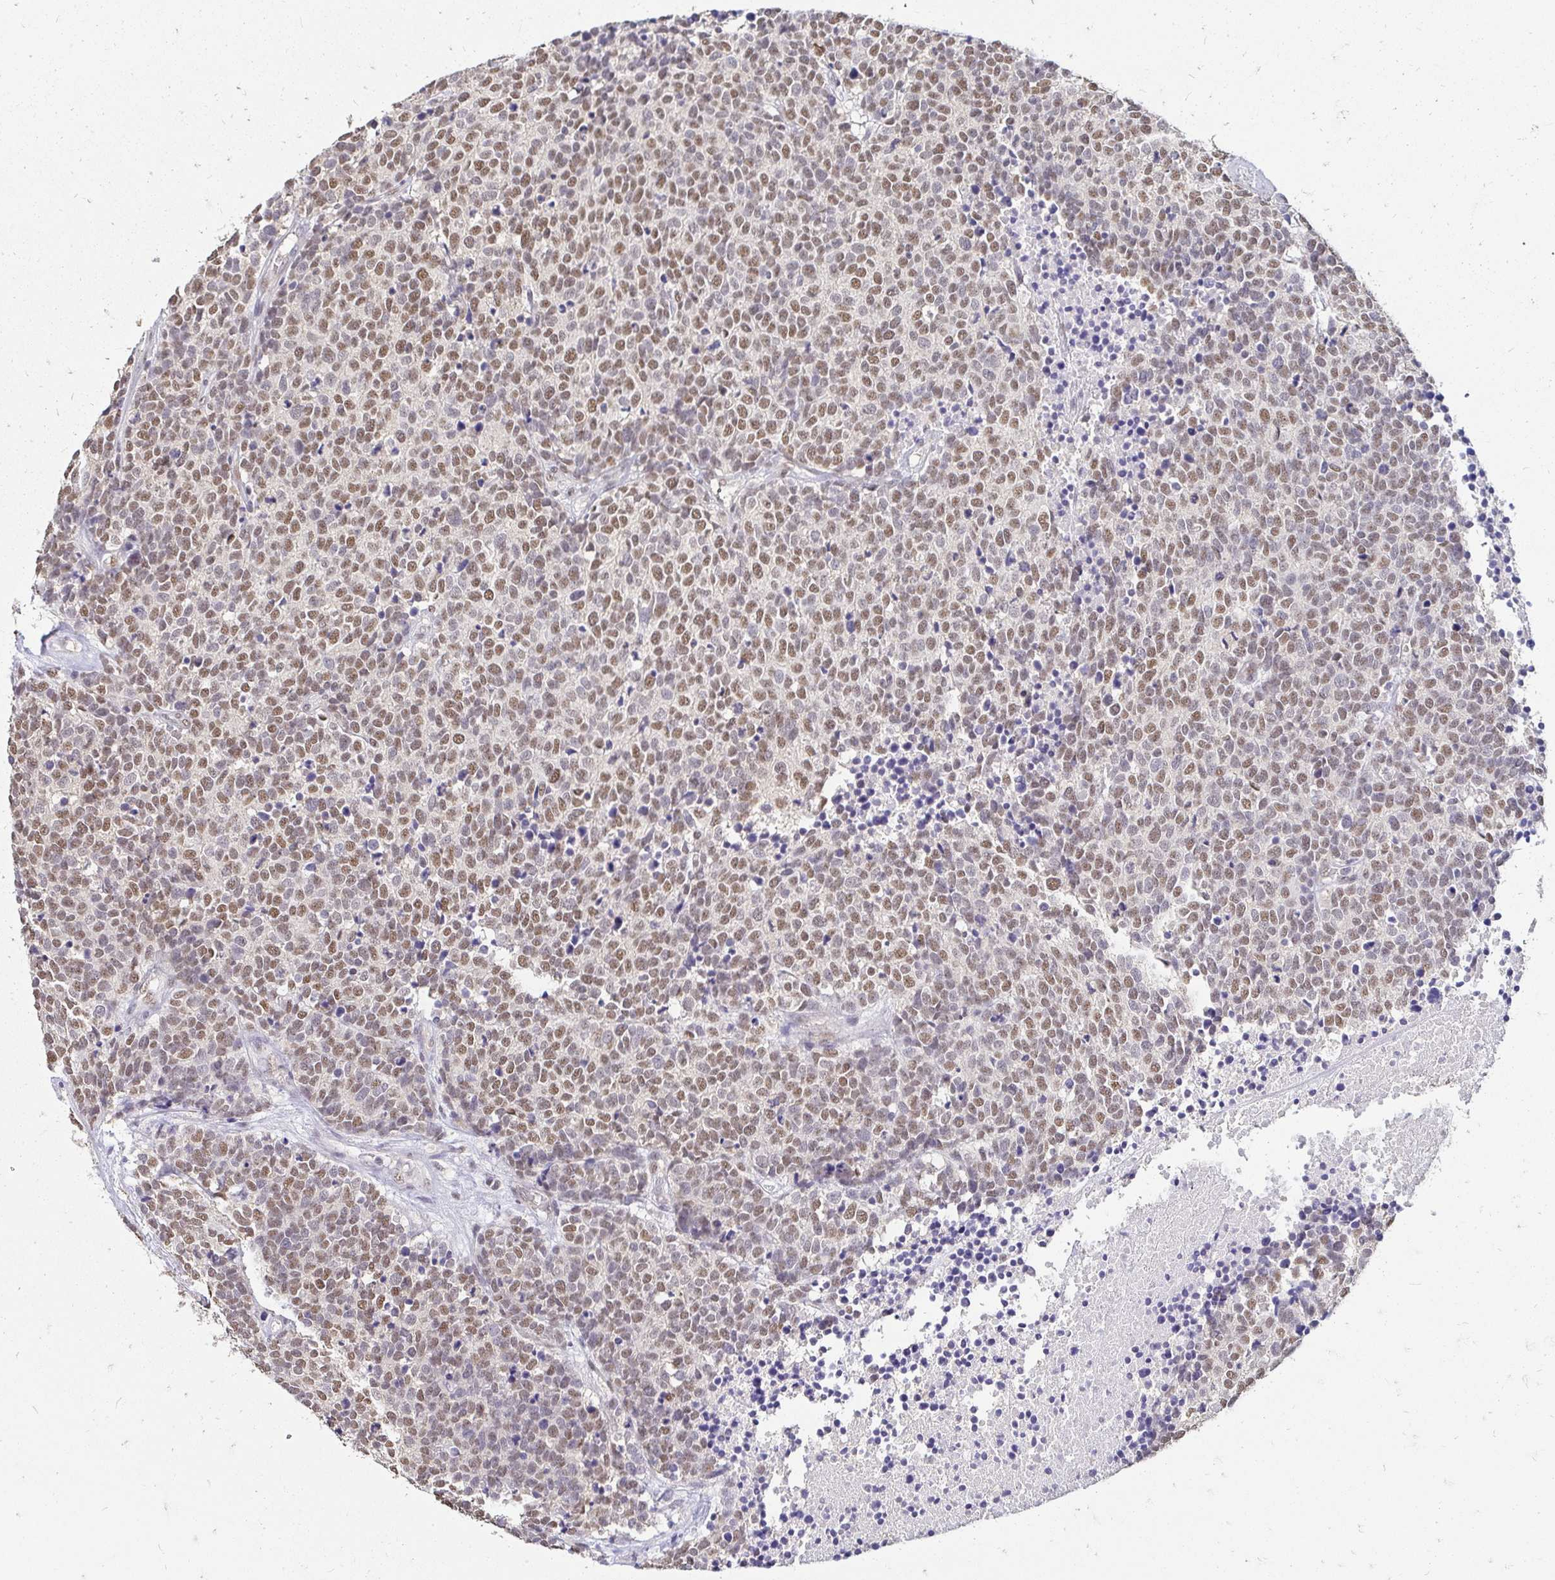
{"staining": {"intensity": "moderate", "quantity": ">75%", "location": "nuclear"}, "tissue": "carcinoid", "cell_type": "Tumor cells", "image_type": "cancer", "snomed": [{"axis": "morphology", "description": "Carcinoid, malignant, NOS"}, {"axis": "topography", "description": "Skin"}], "caption": "An immunohistochemistry photomicrograph of neoplastic tissue is shown. Protein staining in brown highlights moderate nuclear positivity in carcinoid within tumor cells.", "gene": "RIMS4", "patient": {"sex": "female", "age": 79}}